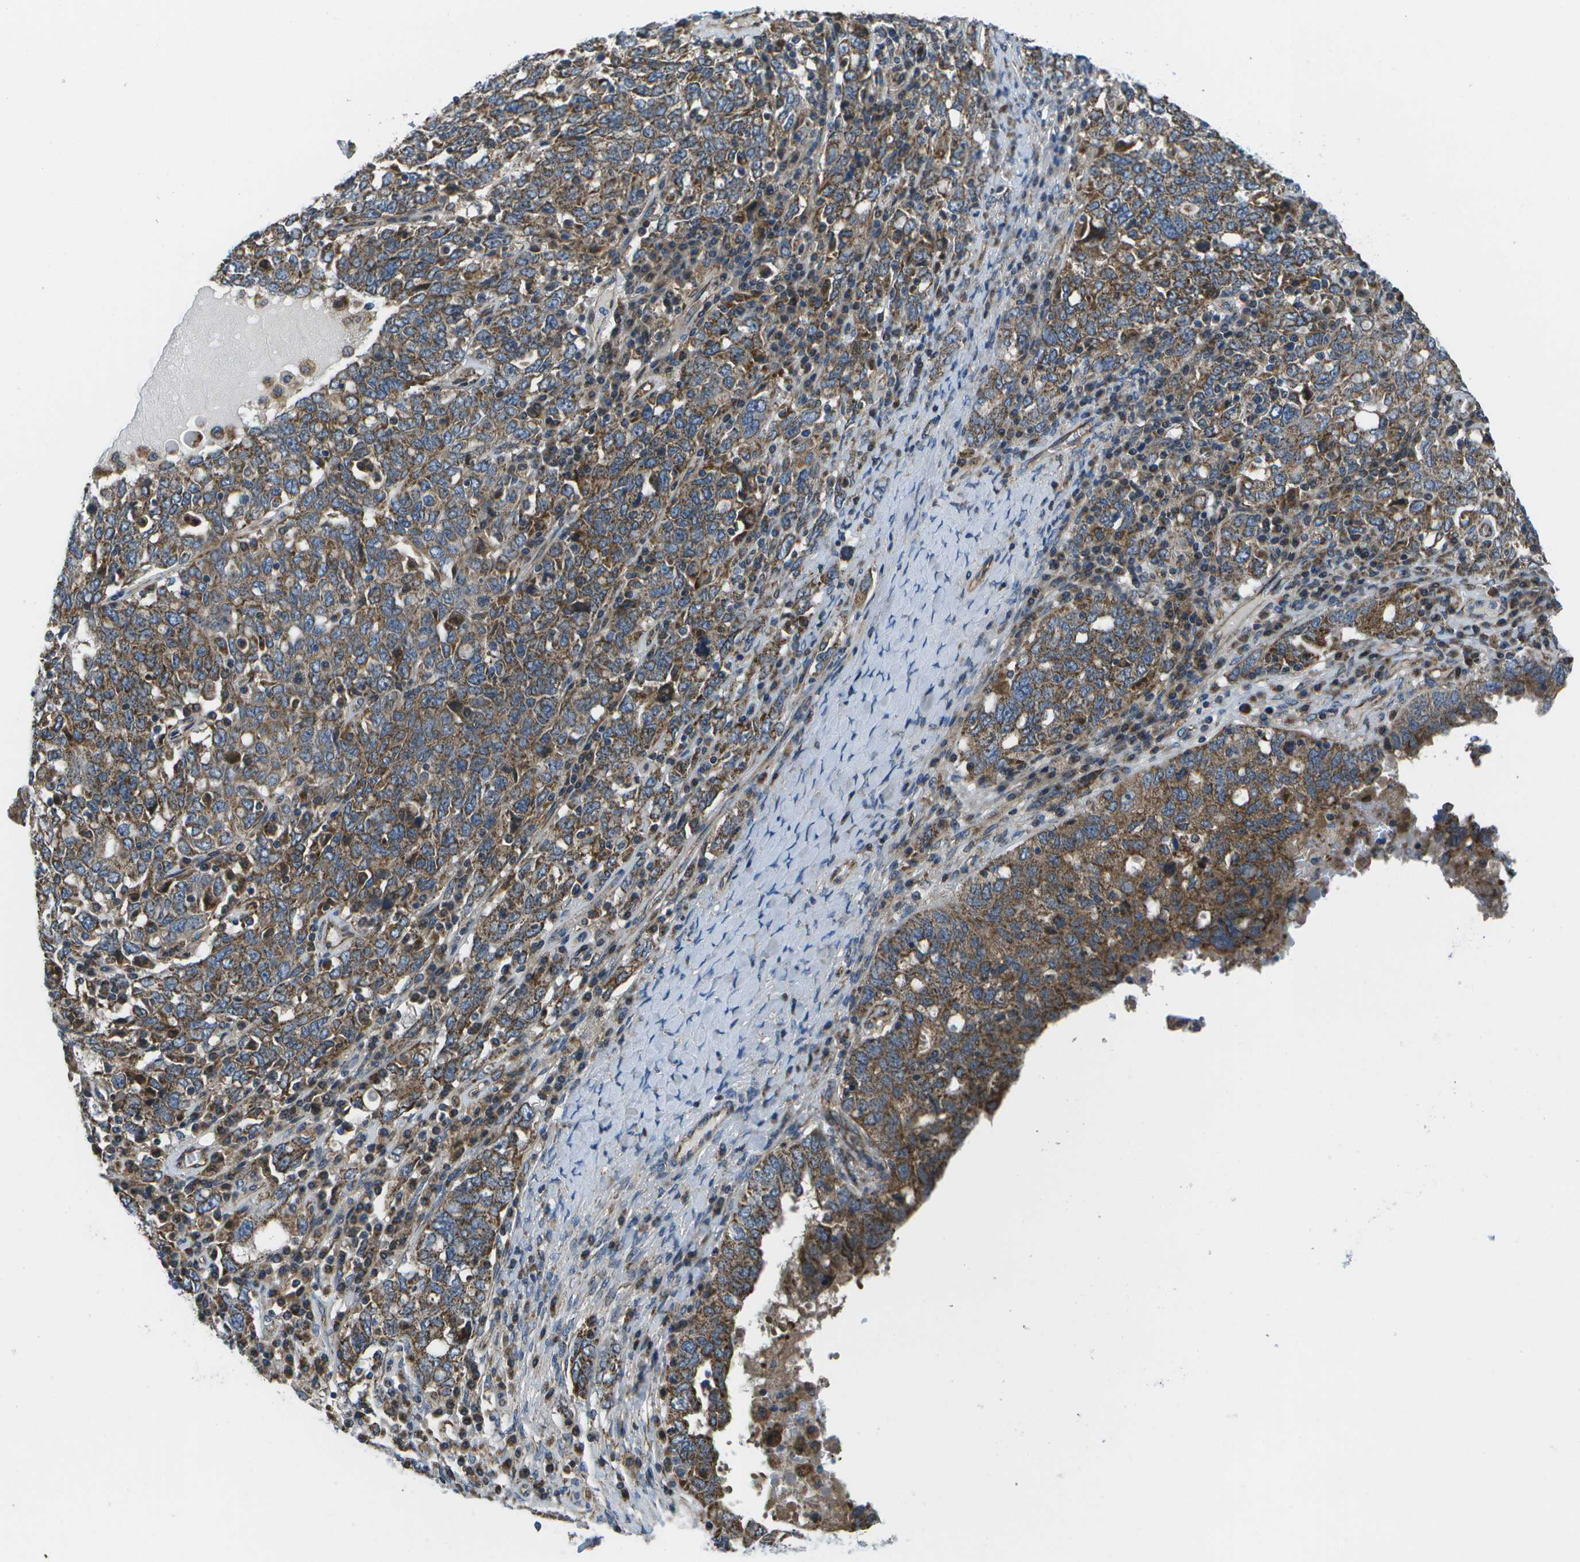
{"staining": {"intensity": "moderate", "quantity": ">75%", "location": "cytoplasmic/membranous"}, "tissue": "ovarian cancer", "cell_type": "Tumor cells", "image_type": "cancer", "snomed": [{"axis": "morphology", "description": "Carcinoma, endometroid"}, {"axis": "topography", "description": "Ovary"}], "caption": "The histopathology image reveals immunohistochemical staining of ovarian endometroid carcinoma. There is moderate cytoplasmic/membranous positivity is appreciated in about >75% of tumor cells. The staining was performed using DAB (3,3'-diaminobenzidine), with brown indicating positive protein expression. Nuclei are stained blue with hematoxylin.", "gene": "MVK", "patient": {"sex": "female", "age": 62}}